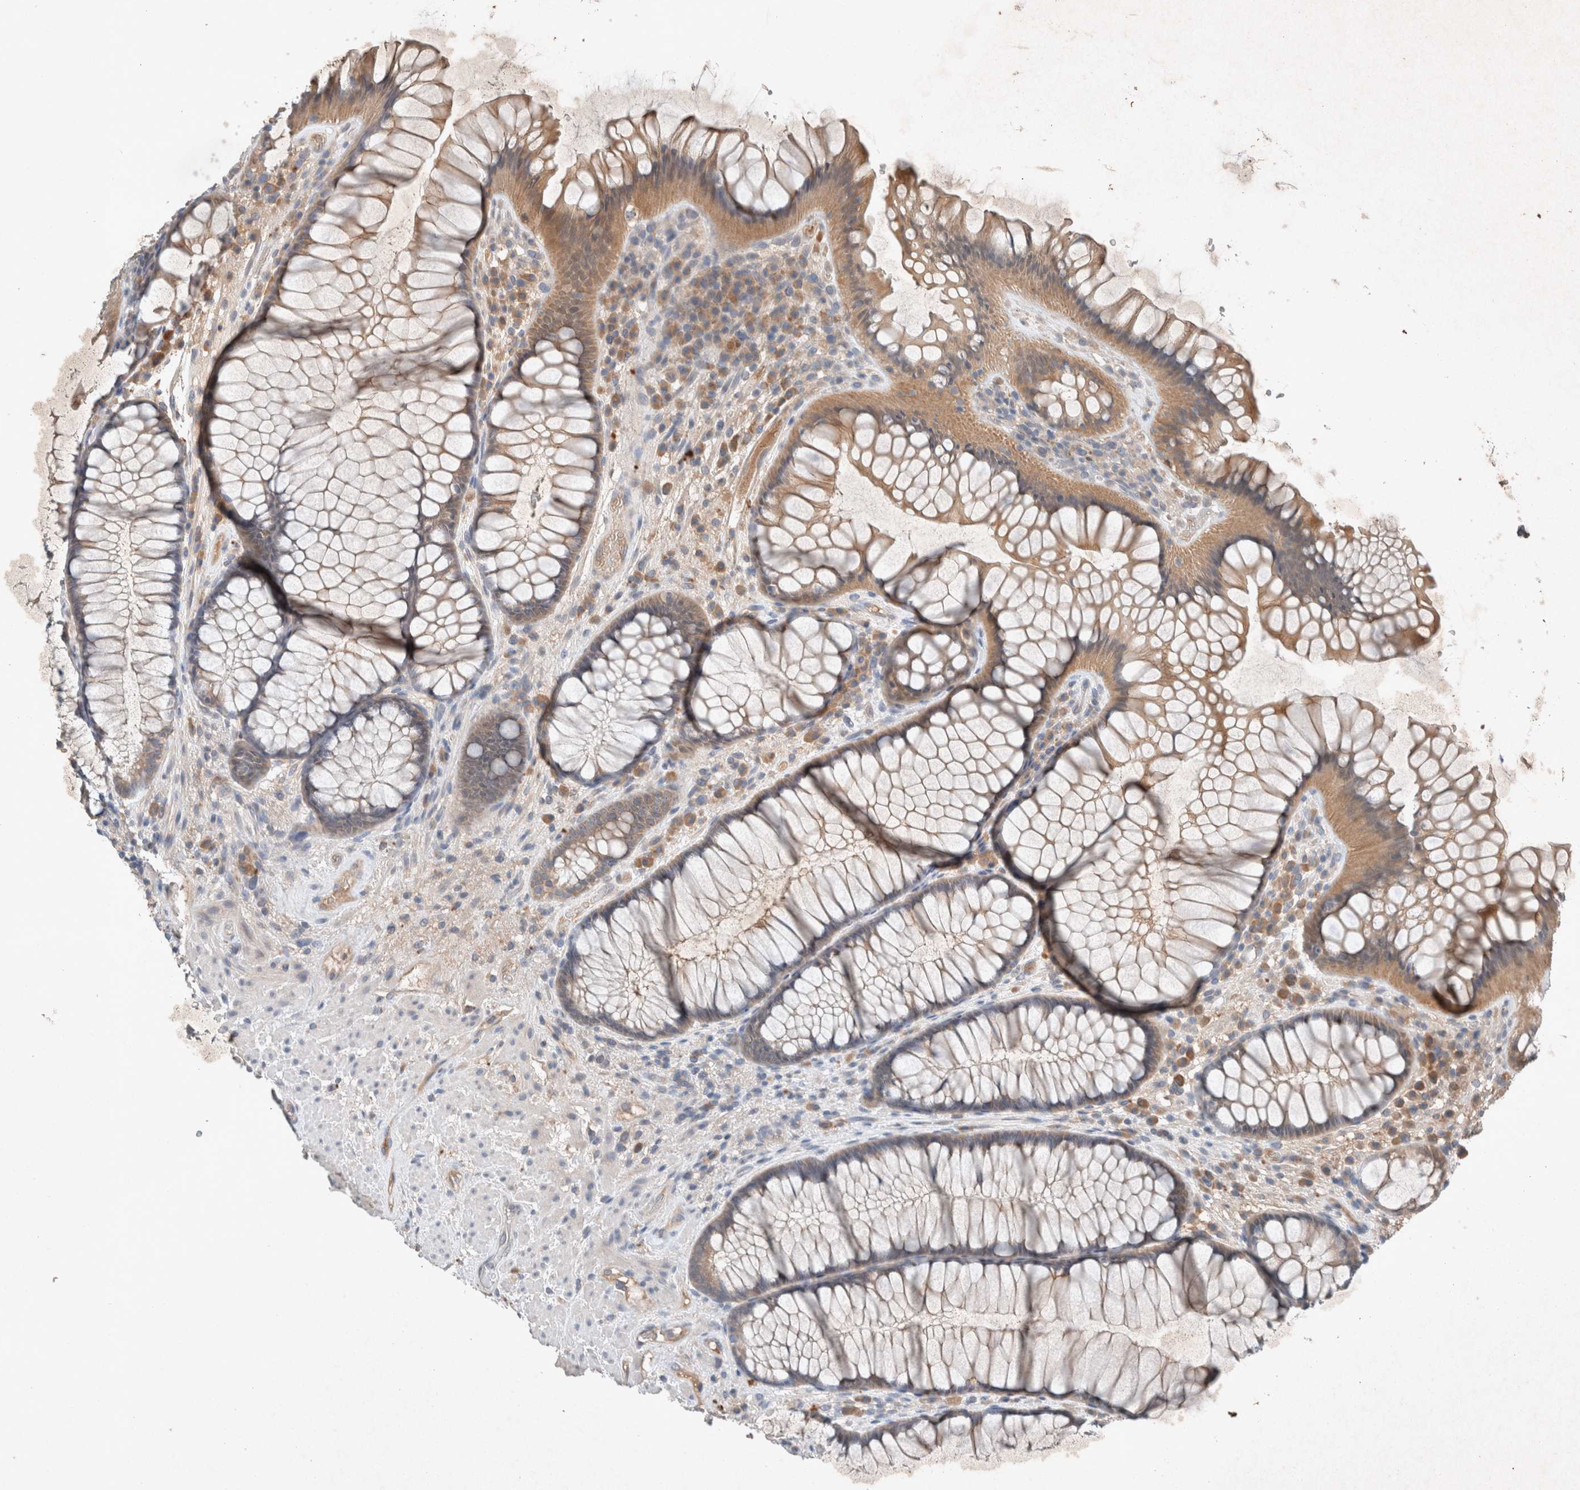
{"staining": {"intensity": "moderate", "quantity": ">75%", "location": "cytoplasmic/membranous"}, "tissue": "rectum", "cell_type": "Glandular cells", "image_type": "normal", "snomed": [{"axis": "morphology", "description": "Normal tissue, NOS"}, {"axis": "topography", "description": "Rectum"}], "caption": "Human rectum stained for a protein (brown) reveals moderate cytoplasmic/membranous positive expression in about >75% of glandular cells.", "gene": "UGCG", "patient": {"sex": "male", "age": 51}}